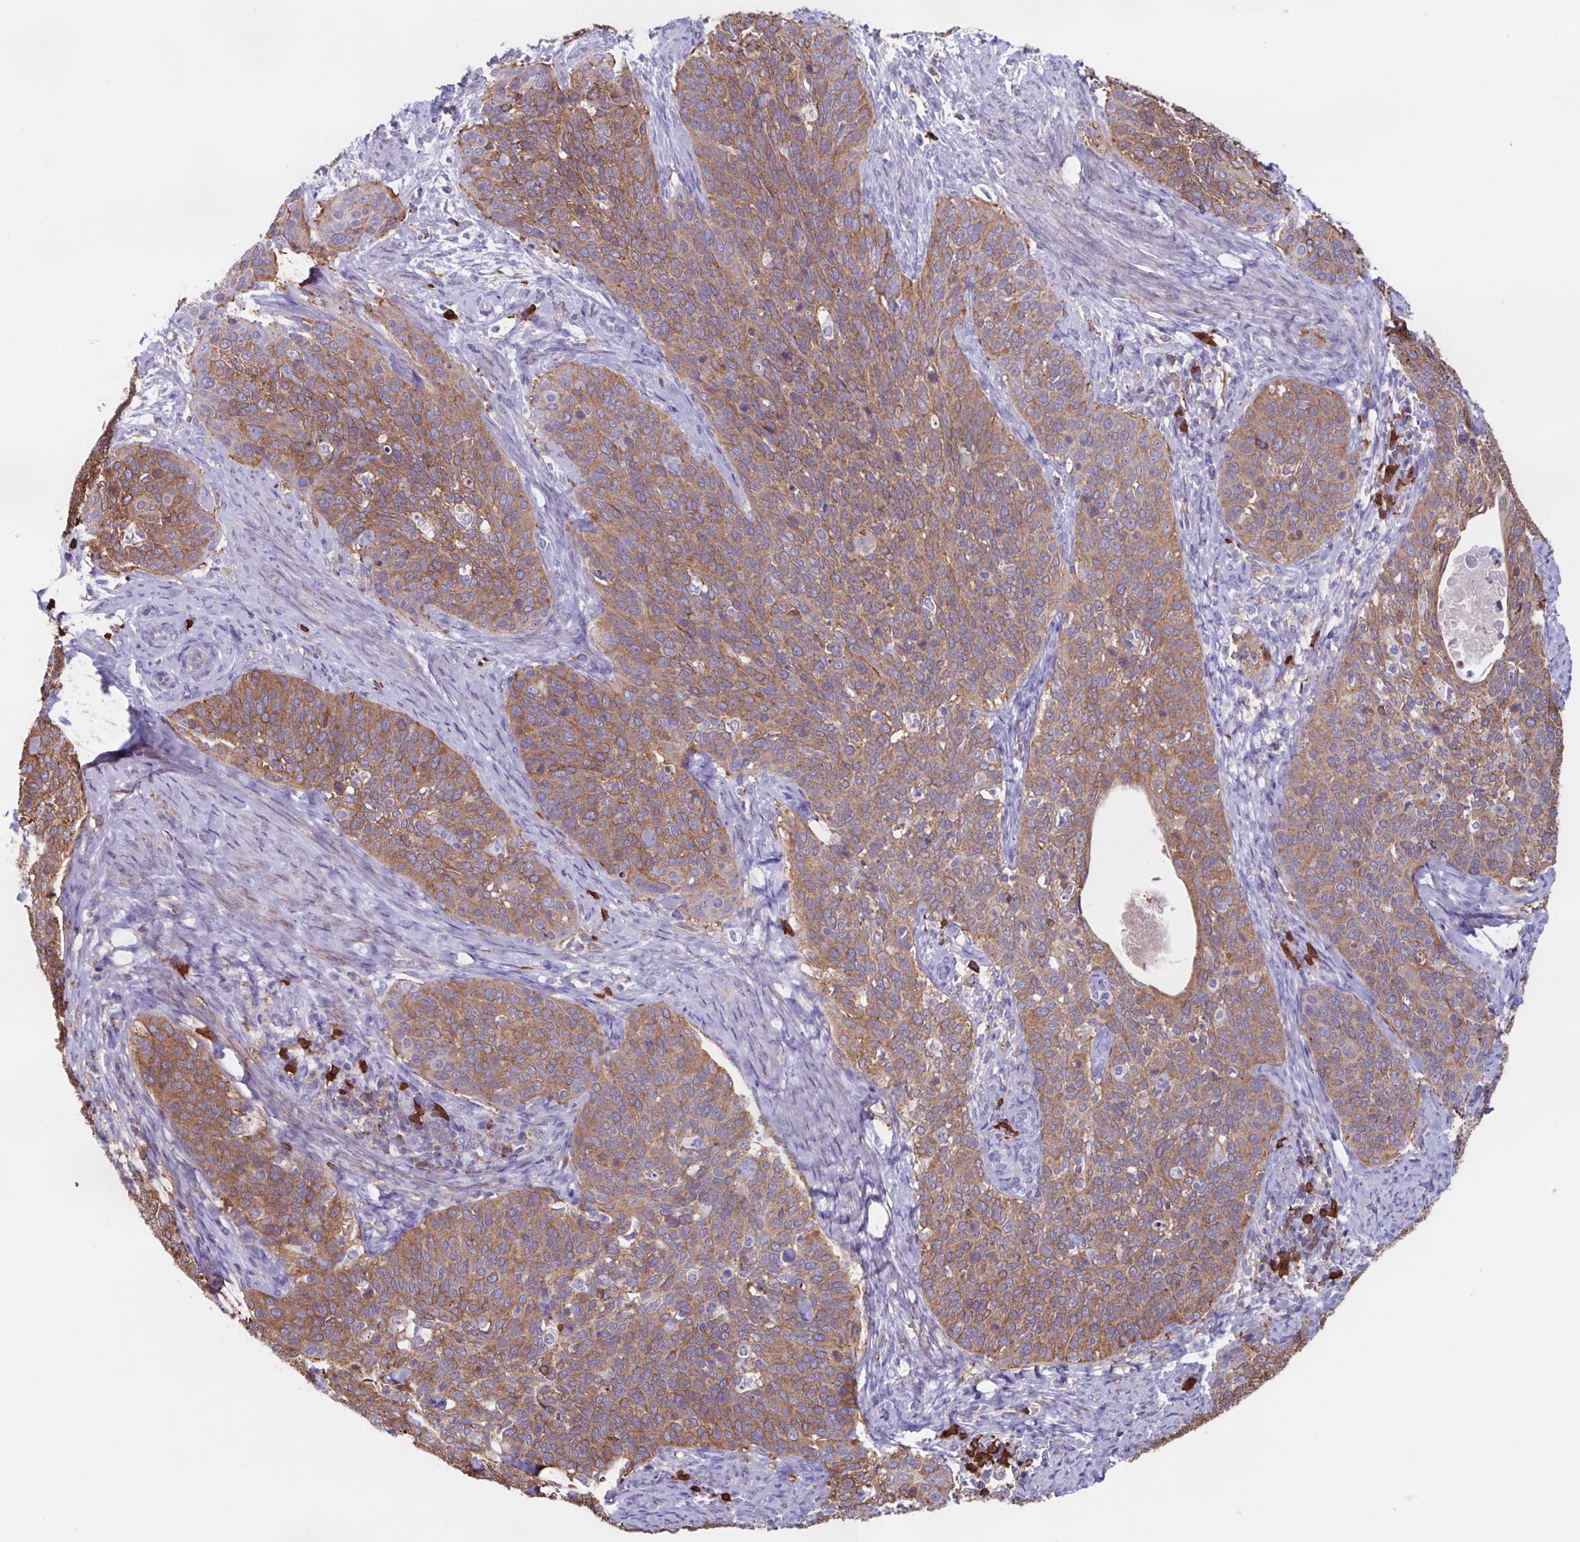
{"staining": {"intensity": "moderate", "quantity": ">75%", "location": "cytoplasmic/membranous"}, "tissue": "cervical cancer", "cell_type": "Tumor cells", "image_type": "cancer", "snomed": [{"axis": "morphology", "description": "Squamous cell carcinoma, NOS"}, {"axis": "topography", "description": "Cervix"}], "caption": "Immunohistochemical staining of human squamous cell carcinoma (cervical) exhibits moderate cytoplasmic/membranous protein positivity in approximately >75% of tumor cells.", "gene": "TPD52", "patient": {"sex": "female", "age": 69}}